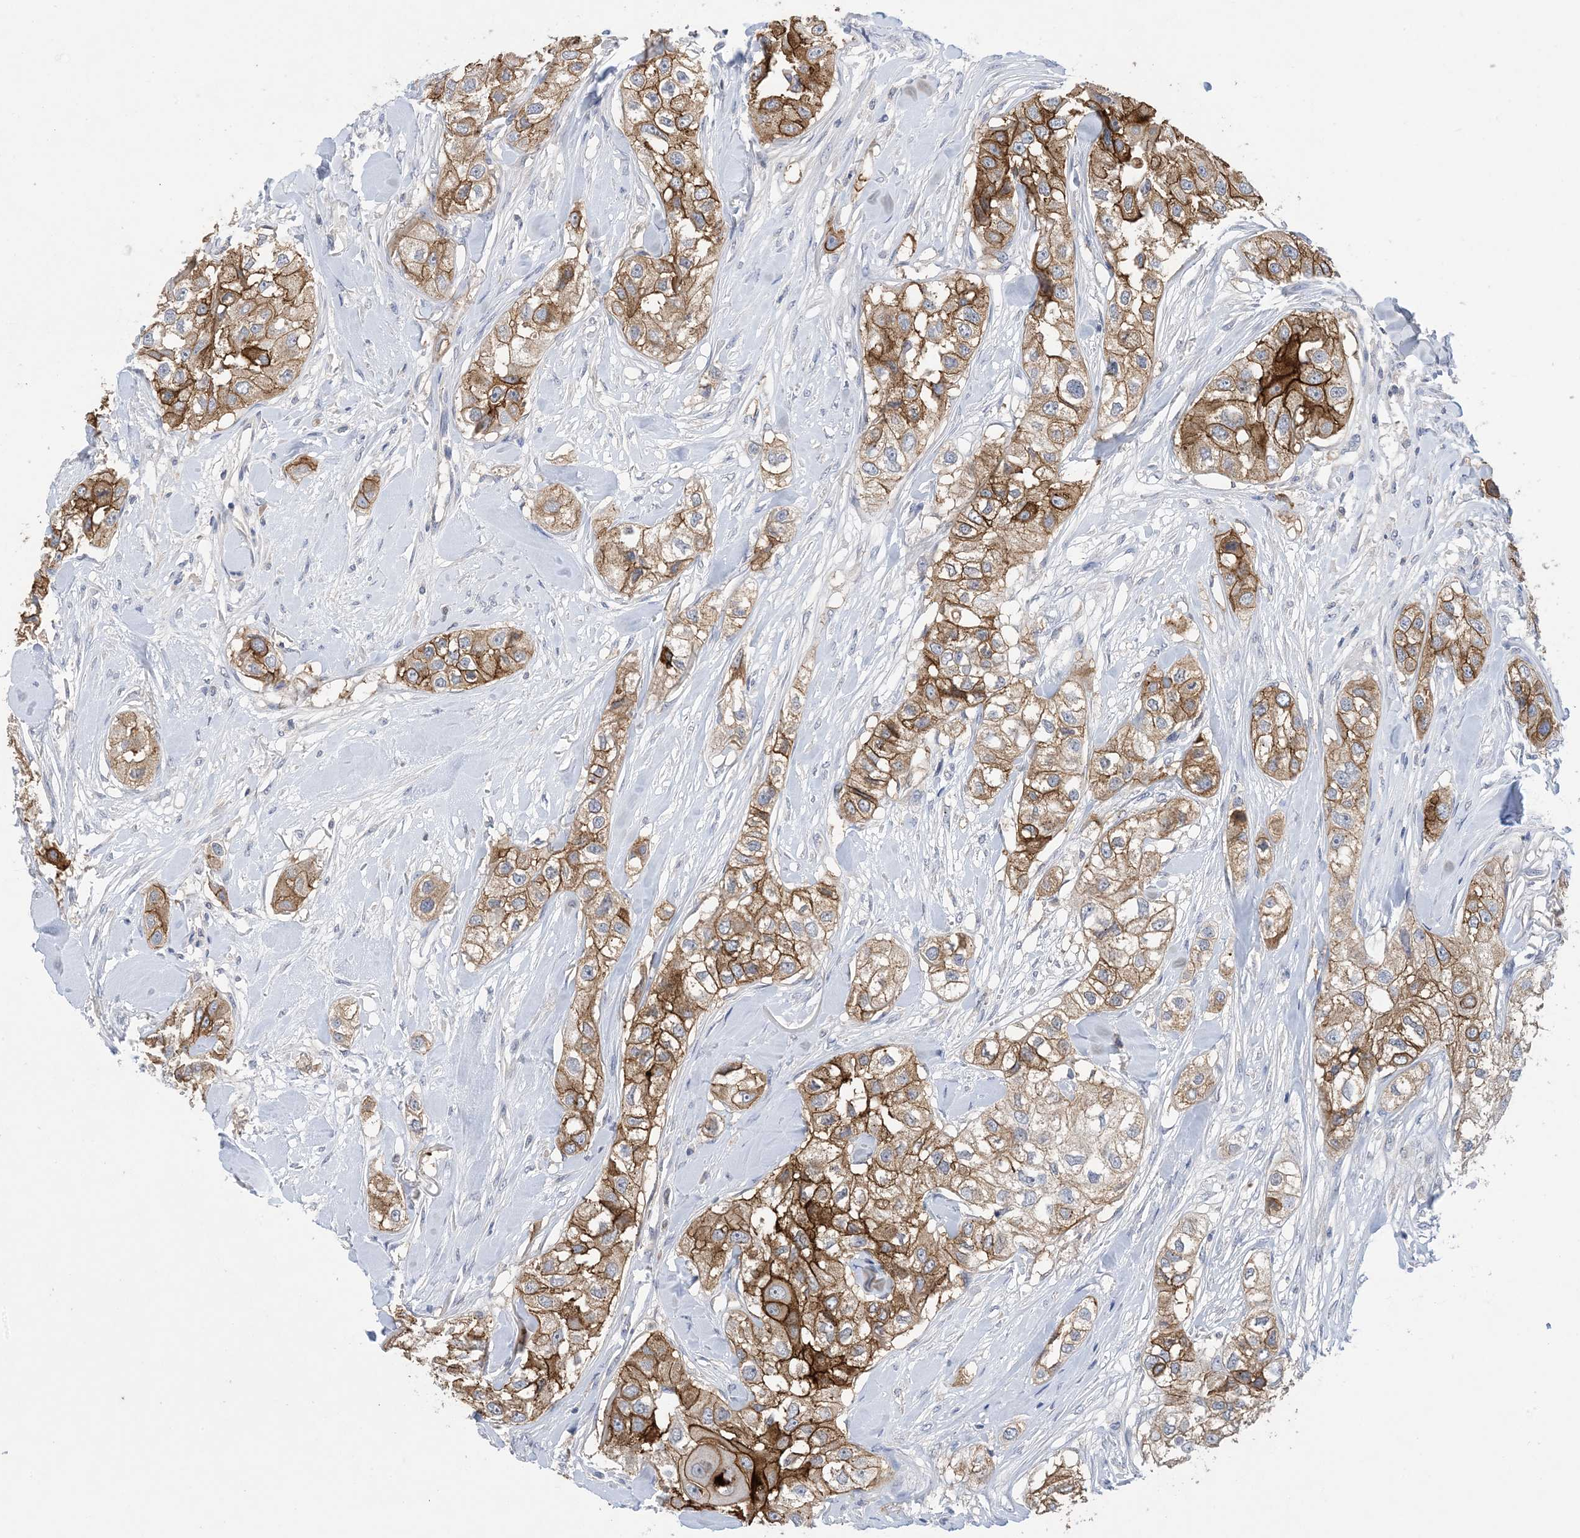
{"staining": {"intensity": "strong", "quantity": "25%-75%", "location": "cytoplasmic/membranous"}, "tissue": "head and neck cancer", "cell_type": "Tumor cells", "image_type": "cancer", "snomed": [{"axis": "morphology", "description": "Normal tissue, NOS"}, {"axis": "morphology", "description": "Squamous cell carcinoma, NOS"}, {"axis": "topography", "description": "Skeletal muscle"}, {"axis": "topography", "description": "Head-Neck"}], "caption": "Immunohistochemistry (IHC) of head and neck cancer (squamous cell carcinoma) displays high levels of strong cytoplasmic/membranous staining in approximately 25%-75% of tumor cells.", "gene": "DSC3", "patient": {"sex": "male", "age": 51}}